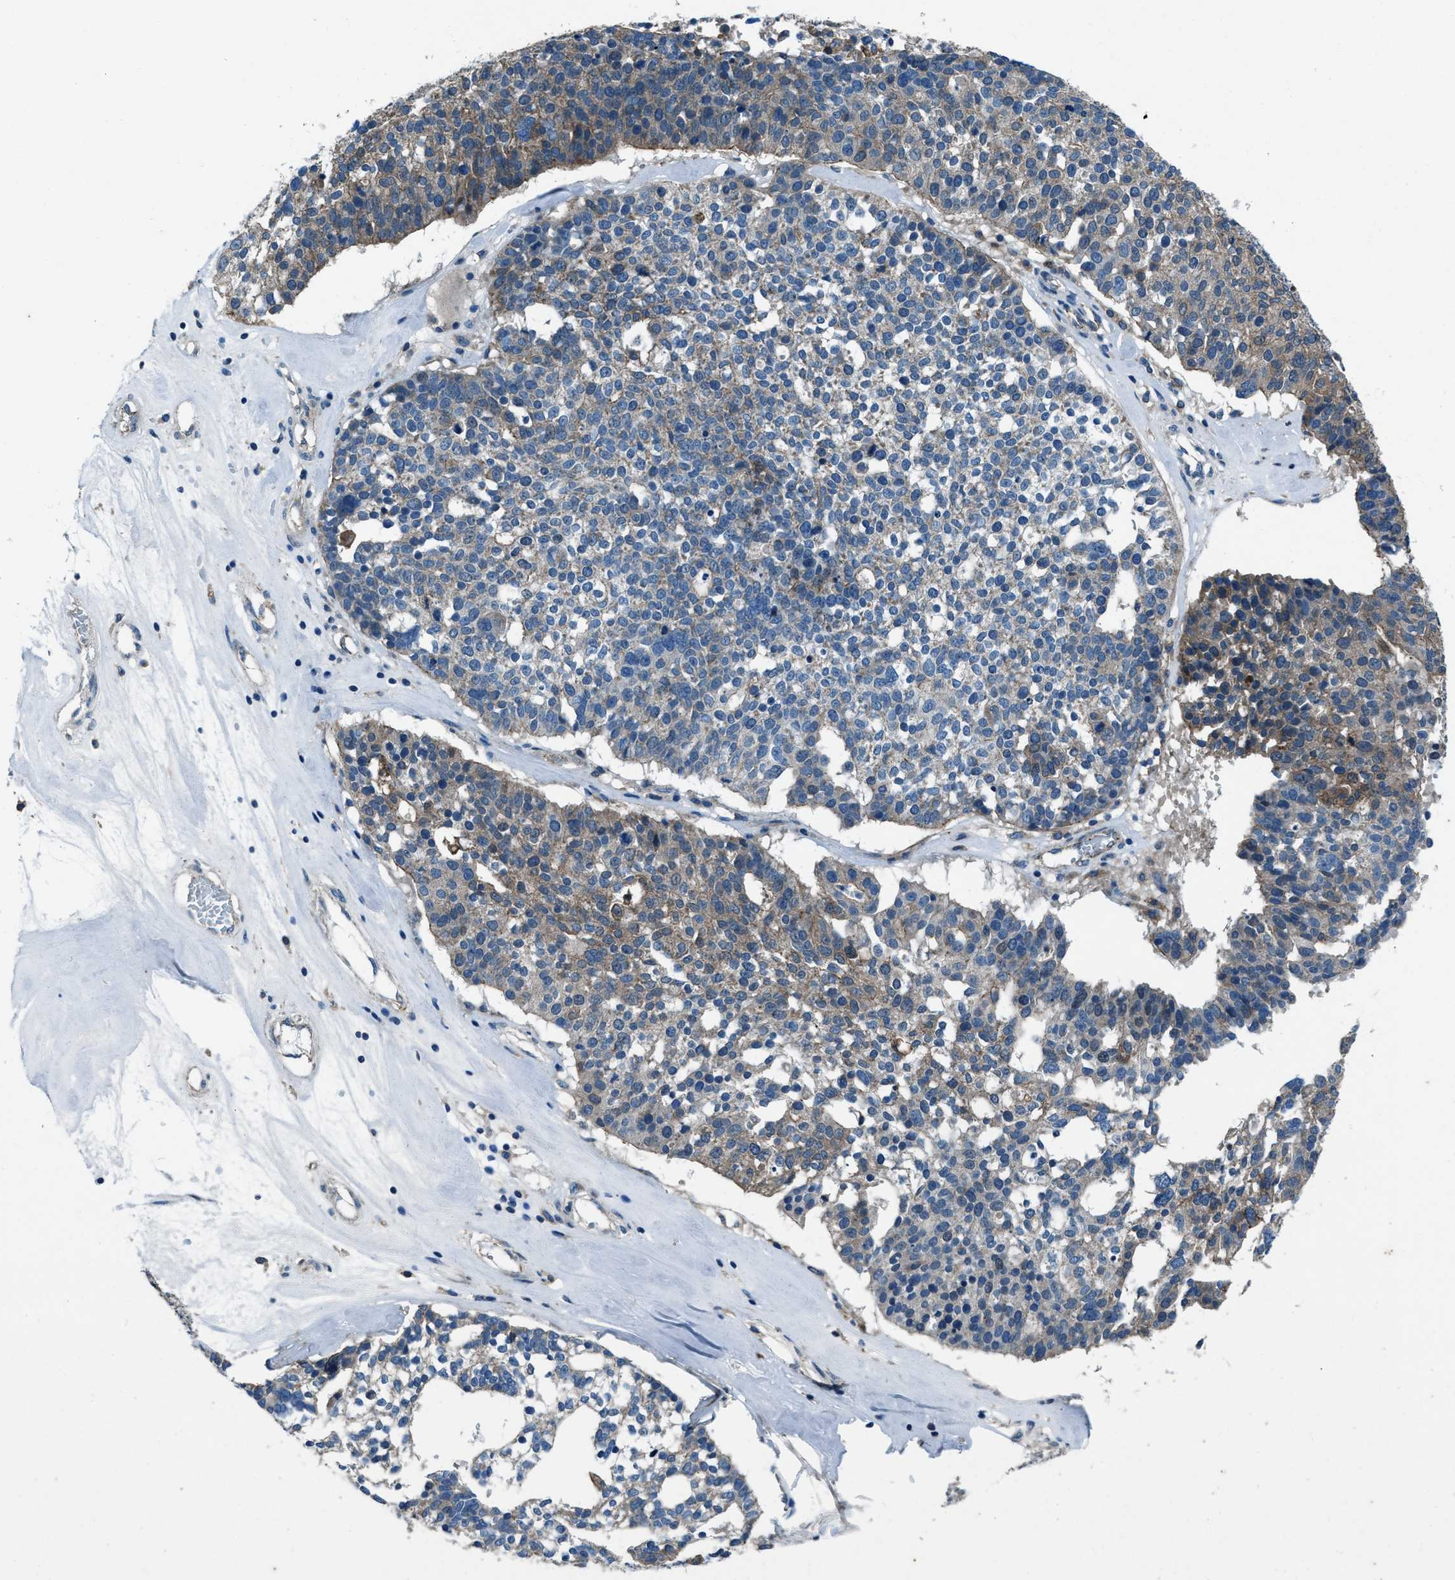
{"staining": {"intensity": "moderate", "quantity": "<25%", "location": "cytoplasmic/membranous"}, "tissue": "ovarian cancer", "cell_type": "Tumor cells", "image_type": "cancer", "snomed": [{"axis": "morphology", "description": "Cystadenocarcinoma, serous, NOS"}, {"axis": "topography", "description": "Ovary"}], "caption": "Immunohistochemistry (IHC) of serous cystadenocarcinoma (ovarian) reveals low levels of moderate cytoplasmic/membranous staining in about <25% of tumor cells.", "gene": "SVIL", "patient": {"sex": "female", "age": 59}}